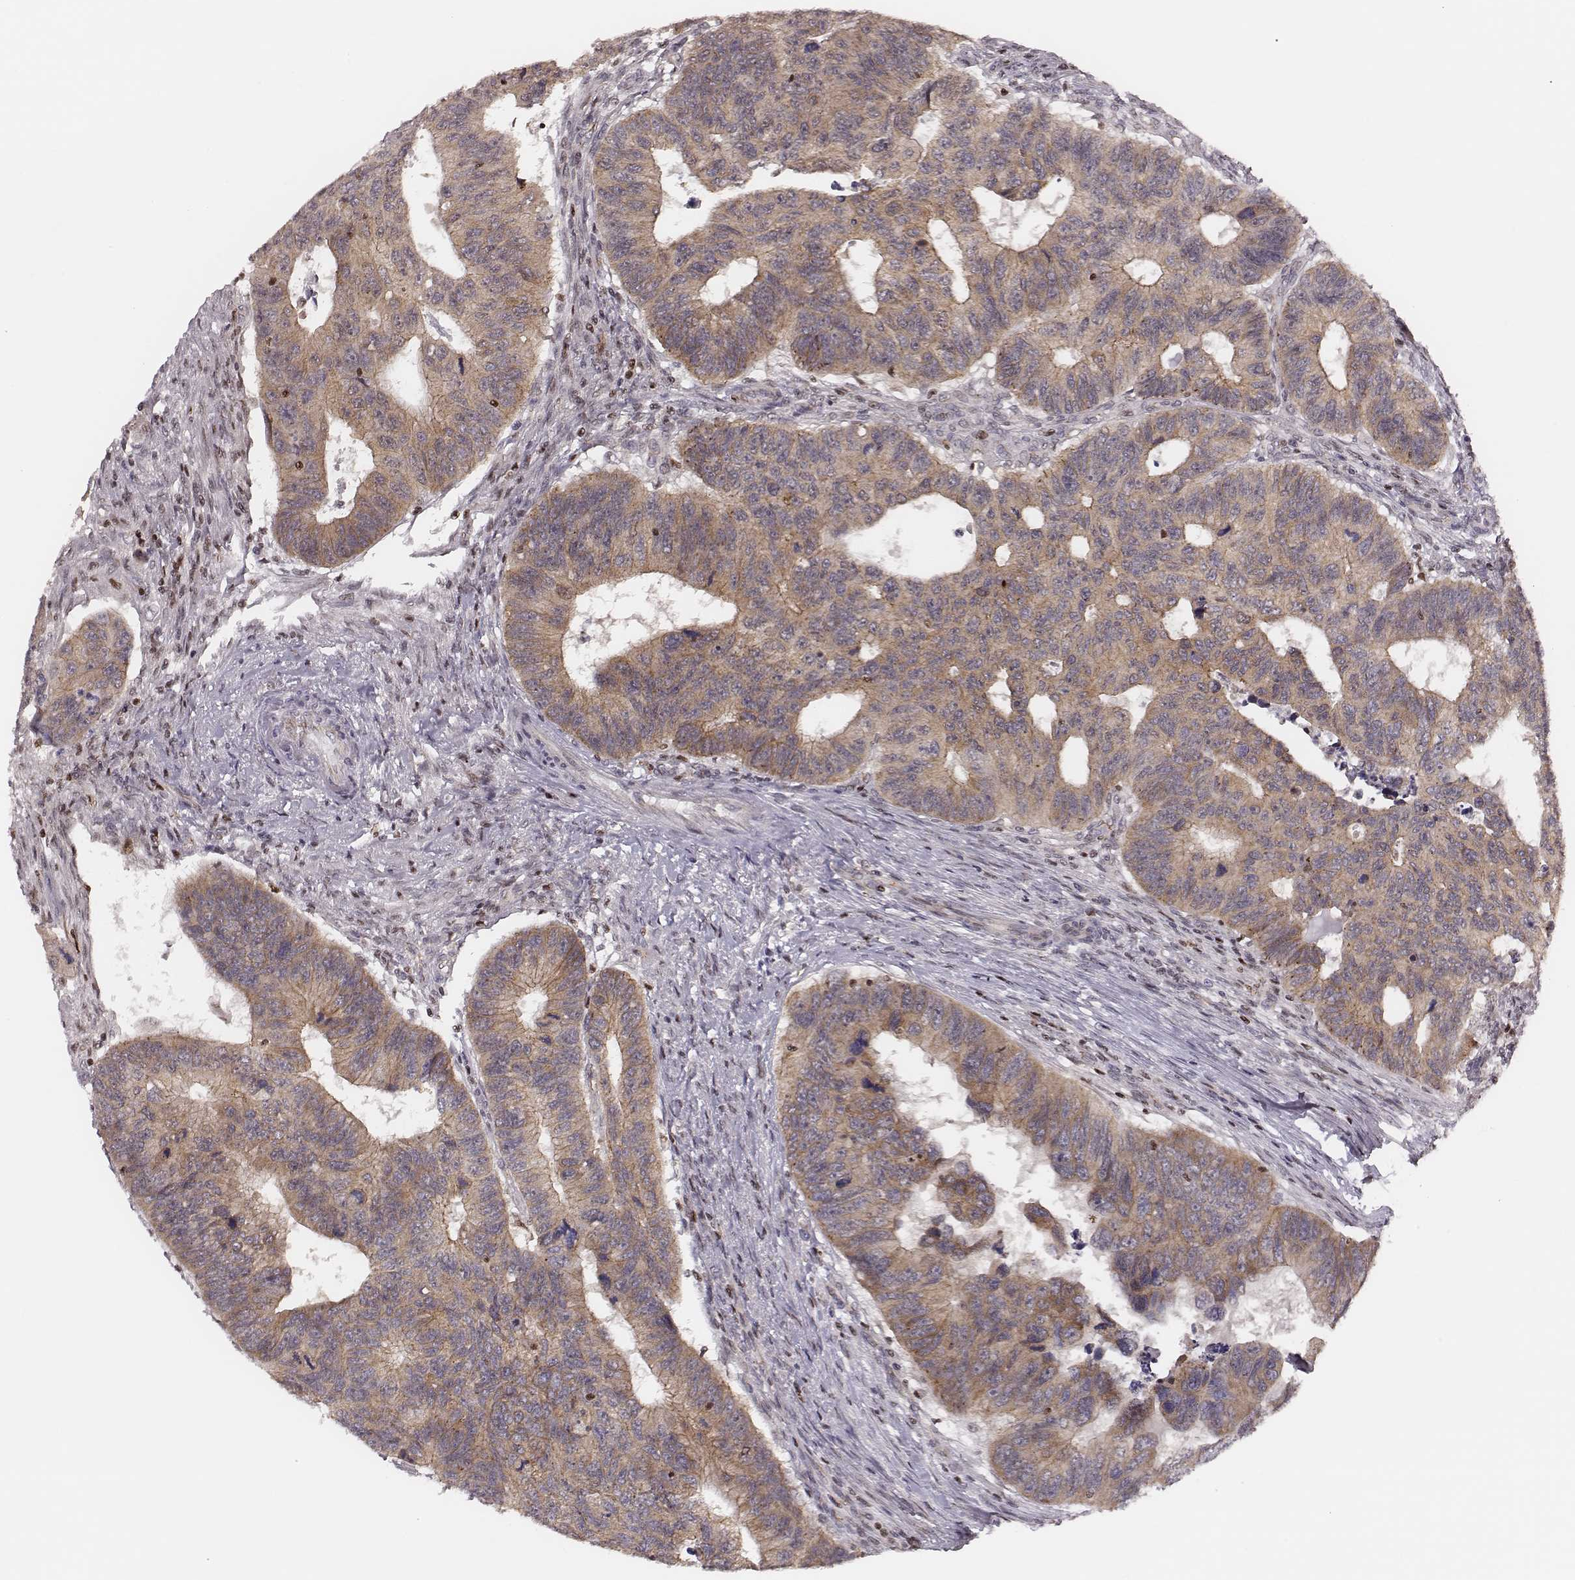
{"staining": {"intensity": "weak", "quantity": ">75%", "location": "cytoplasmic/membranous"}, "tissue": "colorectal cancer", "cell_type": "Tumor cells", "image_type": "cancer", "snomed": [{"axis": "morphology", "description": "Adenocarcinoma, NOS"}, {"axis": "topography", "description": "Rectum"}], "caption": "IHC staining of colorectal cancer, which displays low levels of weak cytoplasmic/membranous positivity in about >75% of tumor cells indicating weak cytoplasmic/membranous protein staining. The staining was performed using DAB (3,3'-diaminobenzidine) (brown) for protein detection and nuclei were counterstained in hematoxylin (blue).", "gene": "WDR59", "patient": {"sex": "female", "age": 85}}